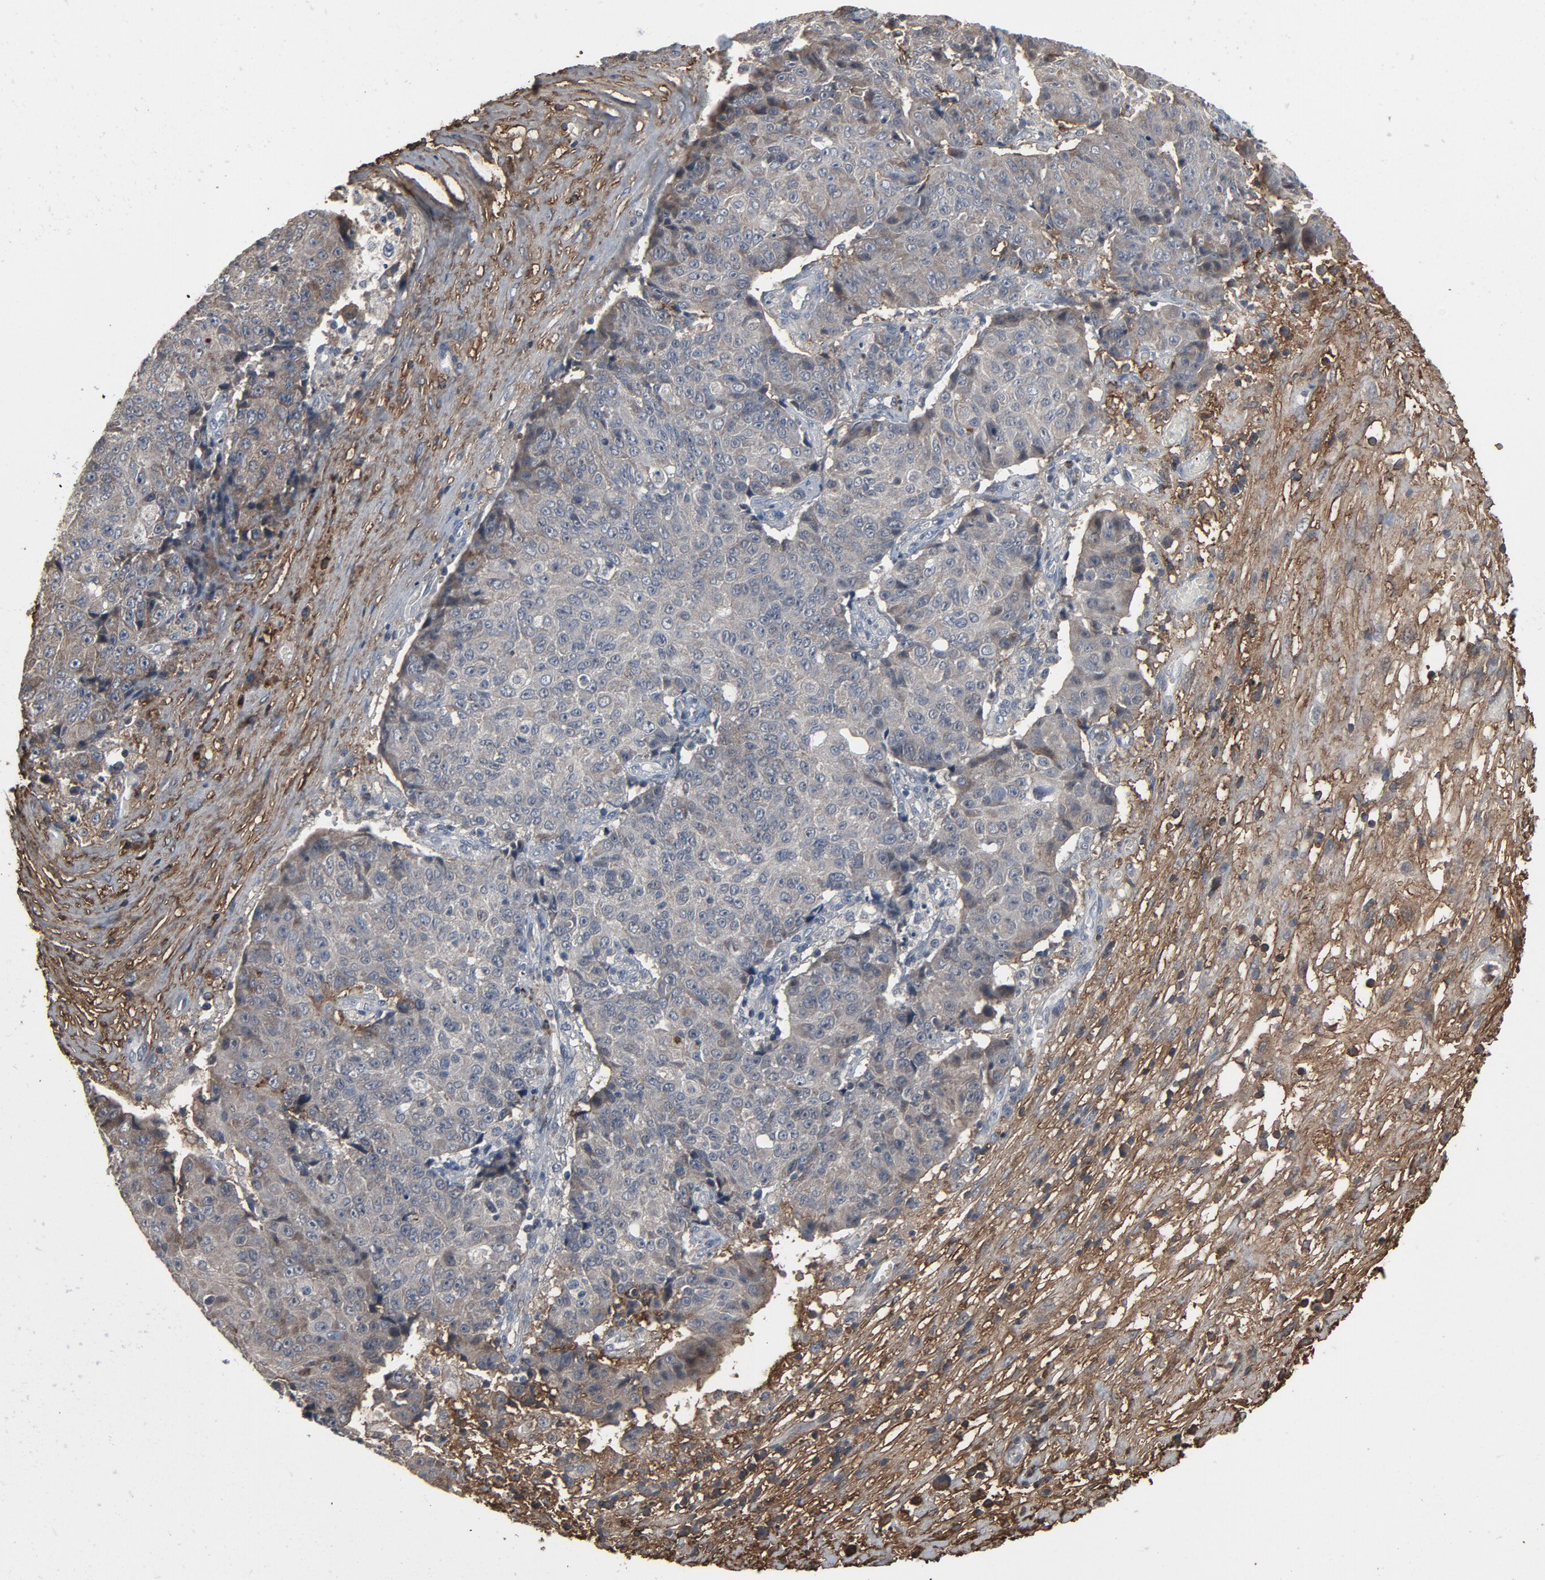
{"staining": {"intensity": "negative", "quantity": "none", "location": "none"}, "tissue": "ovarian cancer", "cell_type": "Tumor cells", "image_type": "cancer", "snomed": [{"axis": "morphology", "description": "Carcinoma, endometroid"}, {"axis": "topography", "description": "Ovary"}], "caption": "Photomicrograph shows no significant protein expression in tumor cells of ovarian cancer (endometroid carcinoma).", "gene": "PDZD4", "patient": {"sex": "female", "age": 42}}